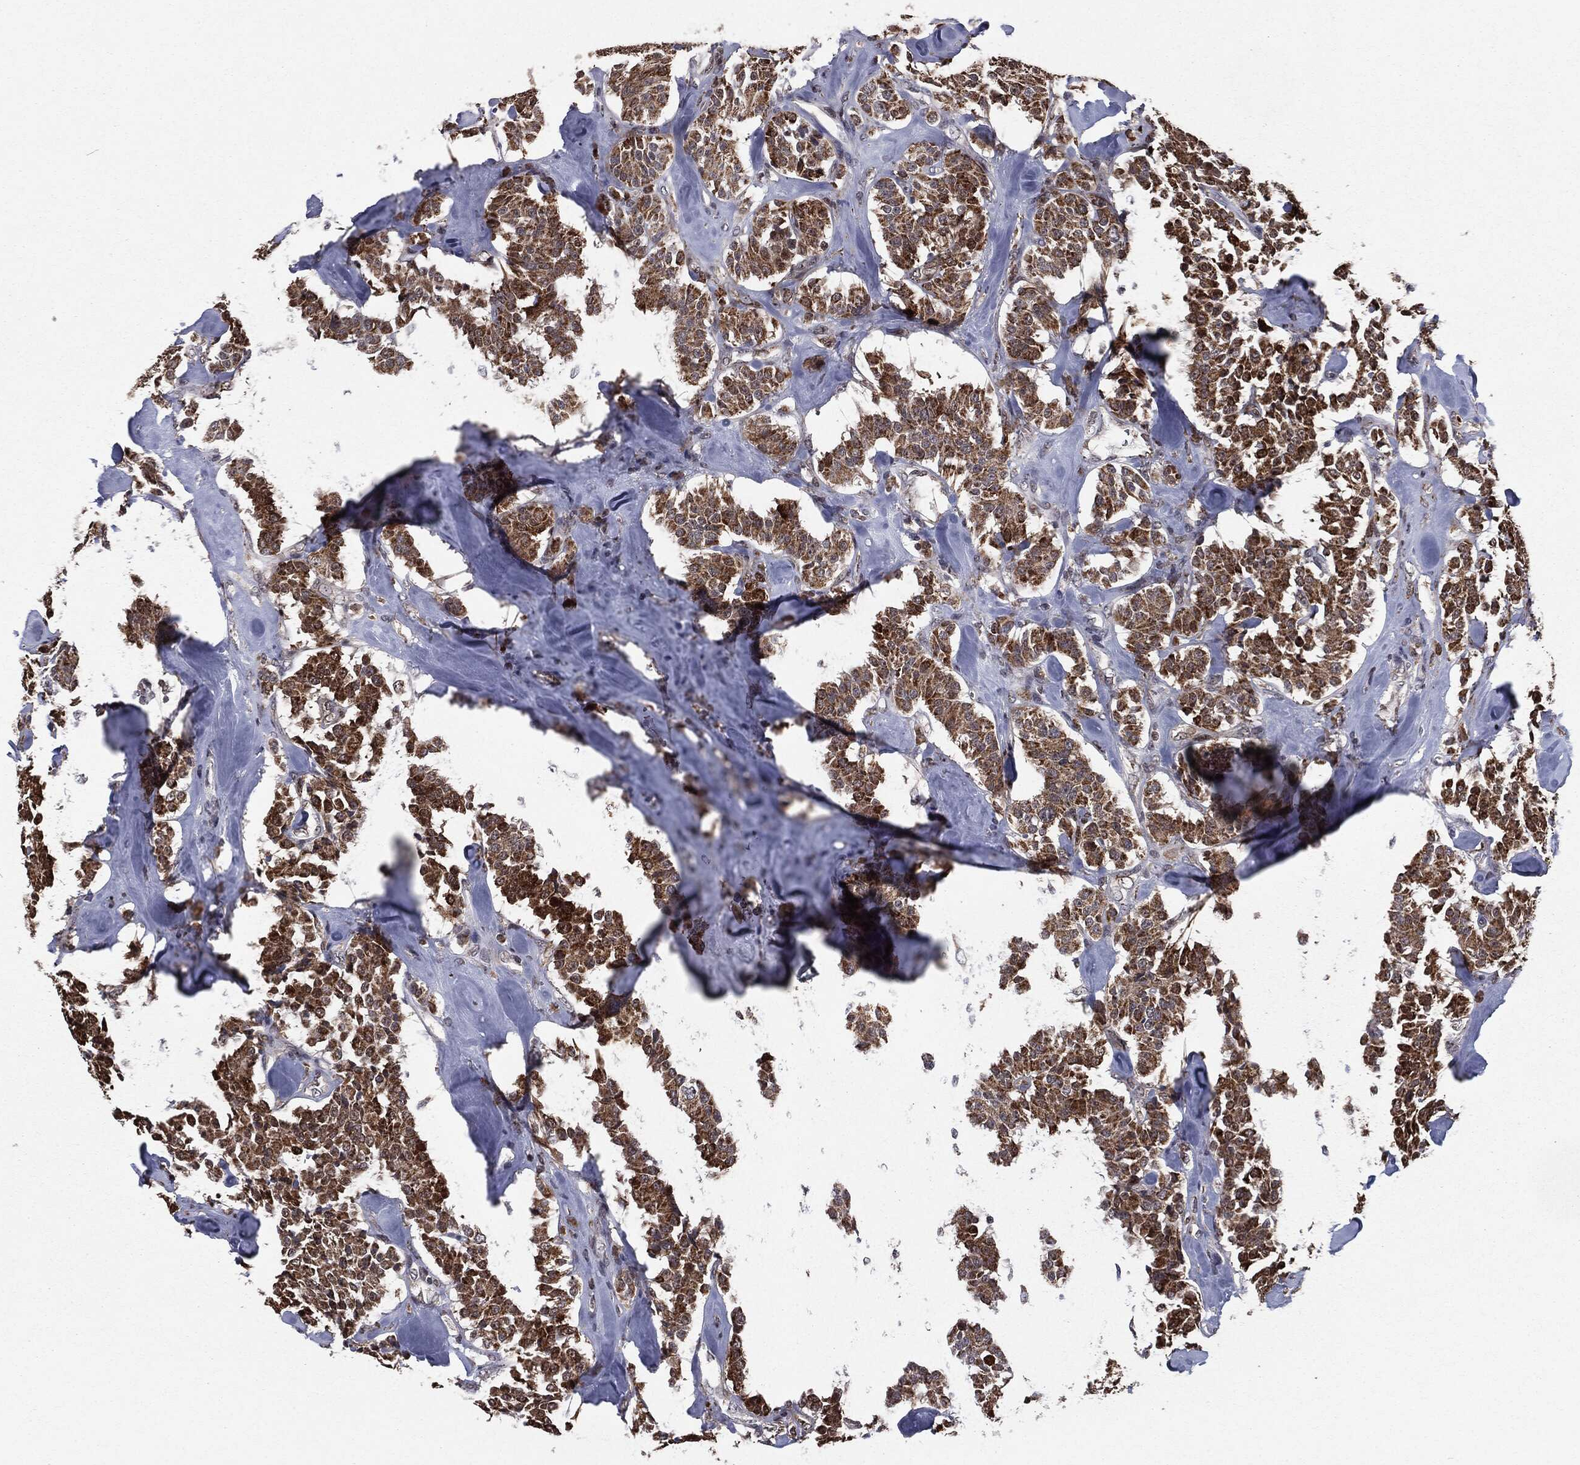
{"staining": {"intensity": "strong", "quantity": ">75%", "location": "cytoplasmic/membranous"}, "tissue": "carcinoid", "cell_type": "Tumor cells", "image_type": "cancer", "snomed": [{"axis": "morphology", "description": "Carcinoid, malignant, NOS"}, {"axis": "topography", "description": "Pancreas"}], "caption": "Immunohistochemical staining of malignant carcinoid displays strong cytoplasmic/membranous protein expression in about >75% of tumor cells.", "gene": "CHCHD2", "patient": {"sex": "male", "age": 41}}